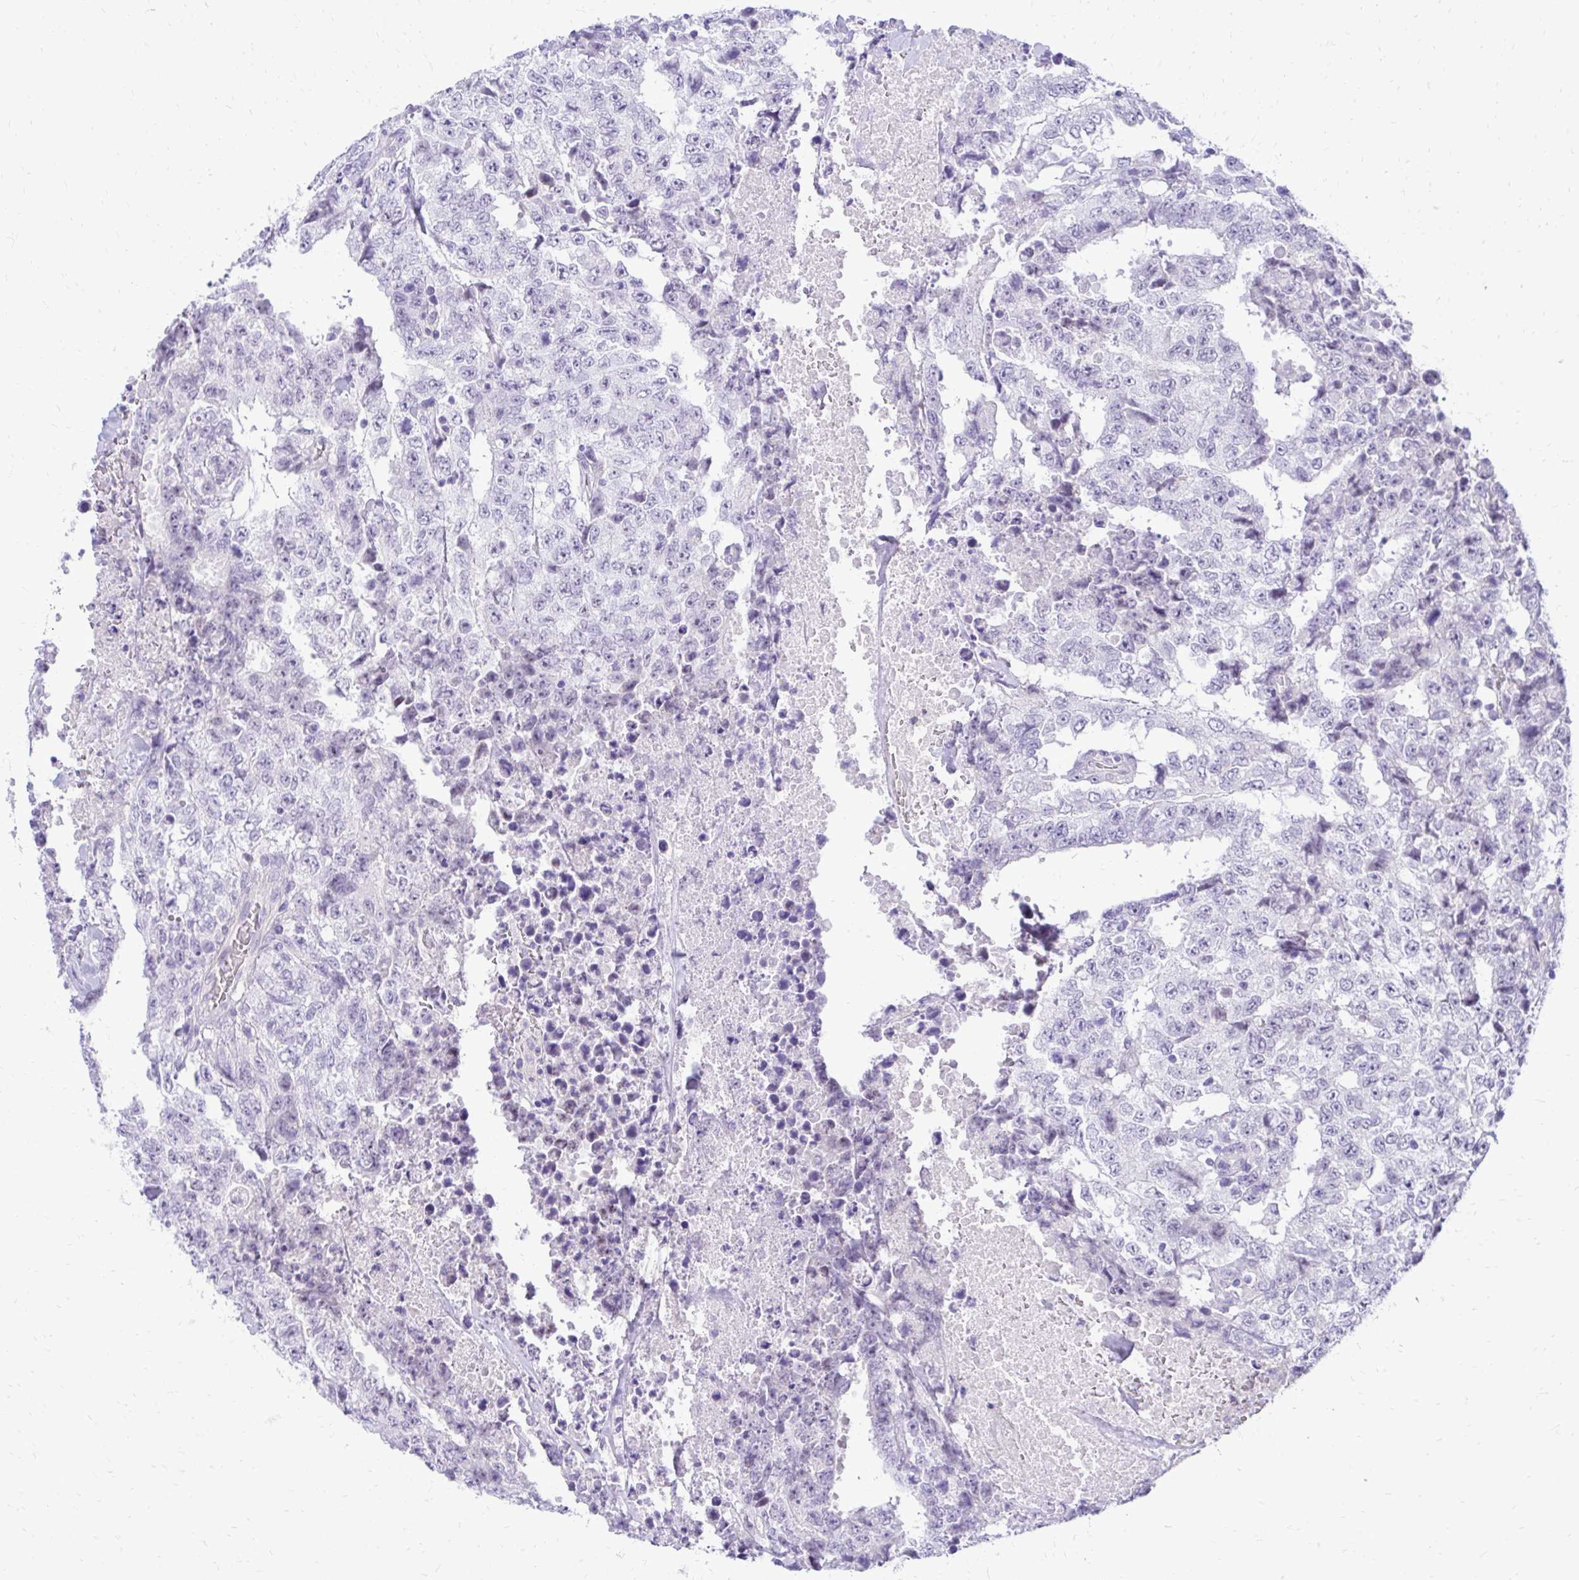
{"staining": {"intensity": "negative", "quantity": "none", "location": "none"}, "tissue": "testis cancer", "cell_type": "Tumor cells", "image_type": "cancer", "snomed": [{"axis": "morphology", "description": "Carcinoma, Embryonal, NOS"}, {"axis": "topography", "description": "Testis"}], "caption": "Protein analysis of testis cancer displays no significant staining in tumor cells. Nuclei are stained in blue.", "gene": "ZSWIM9", "patient": {"sex": "male", "age": 24}}